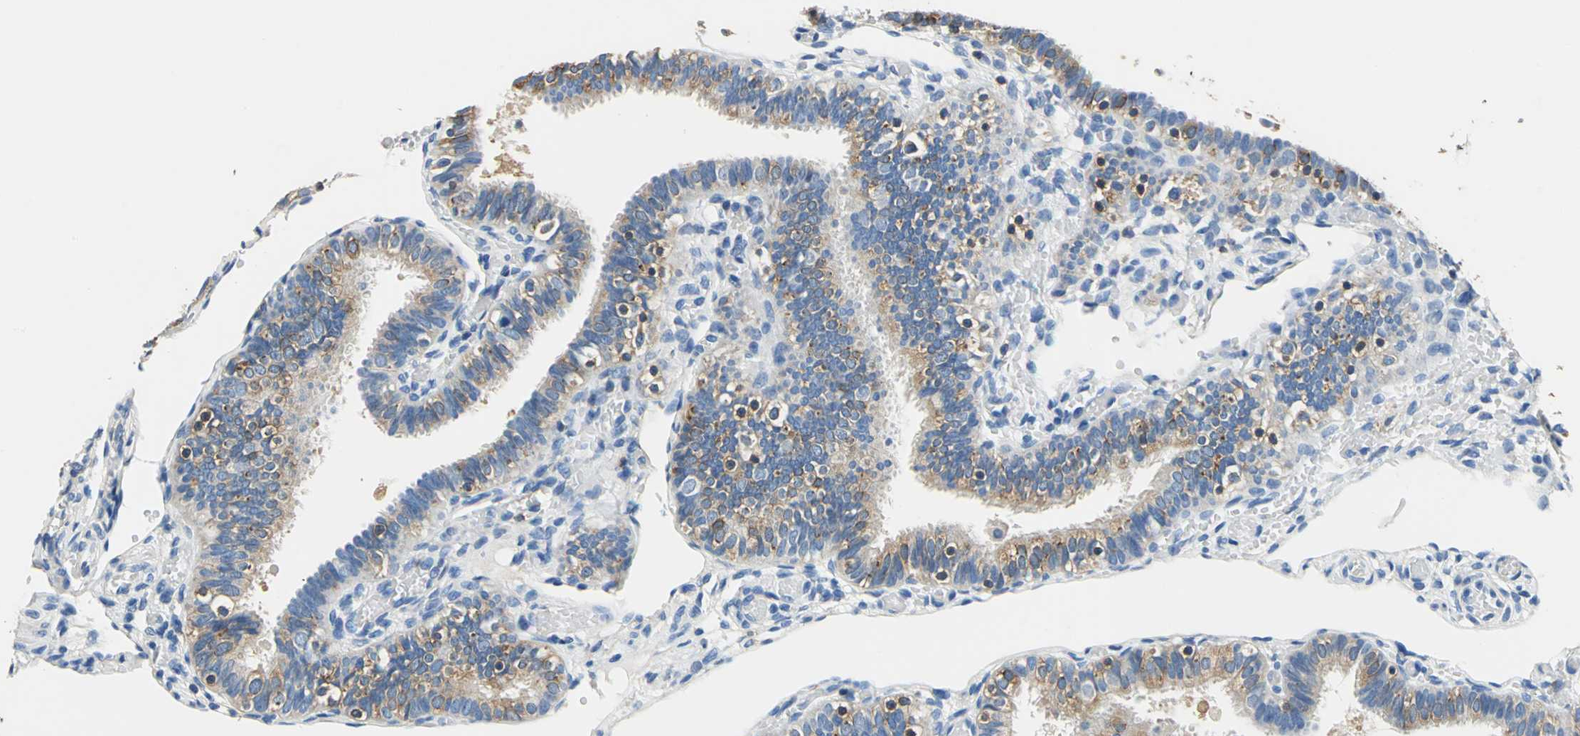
{"staining": {"intensity": "moderate", "quantity": "25%-75%", "location": "cytoplasmic/membranous"}, "tissue": "fallopian tube", "cell_type": "Glandular cells", "image_type": "normal", "snomed": [{"axis": "morphology", "description": "Normal tissue, NOS"}, {"axis": "topography", "description": "Fallopian tube"}], "caption": "Immunohistochemical staining of unremarkable human fallopian tube displays medium levels of moderate cytoplasmic/membranous expression in approximately 25%-75% of glandular cells. (Brightfield microscopy of DAB IHC at high magnification).", "gene": "SEPTIN11", "patient": {"sex": "female", "age": 46}}